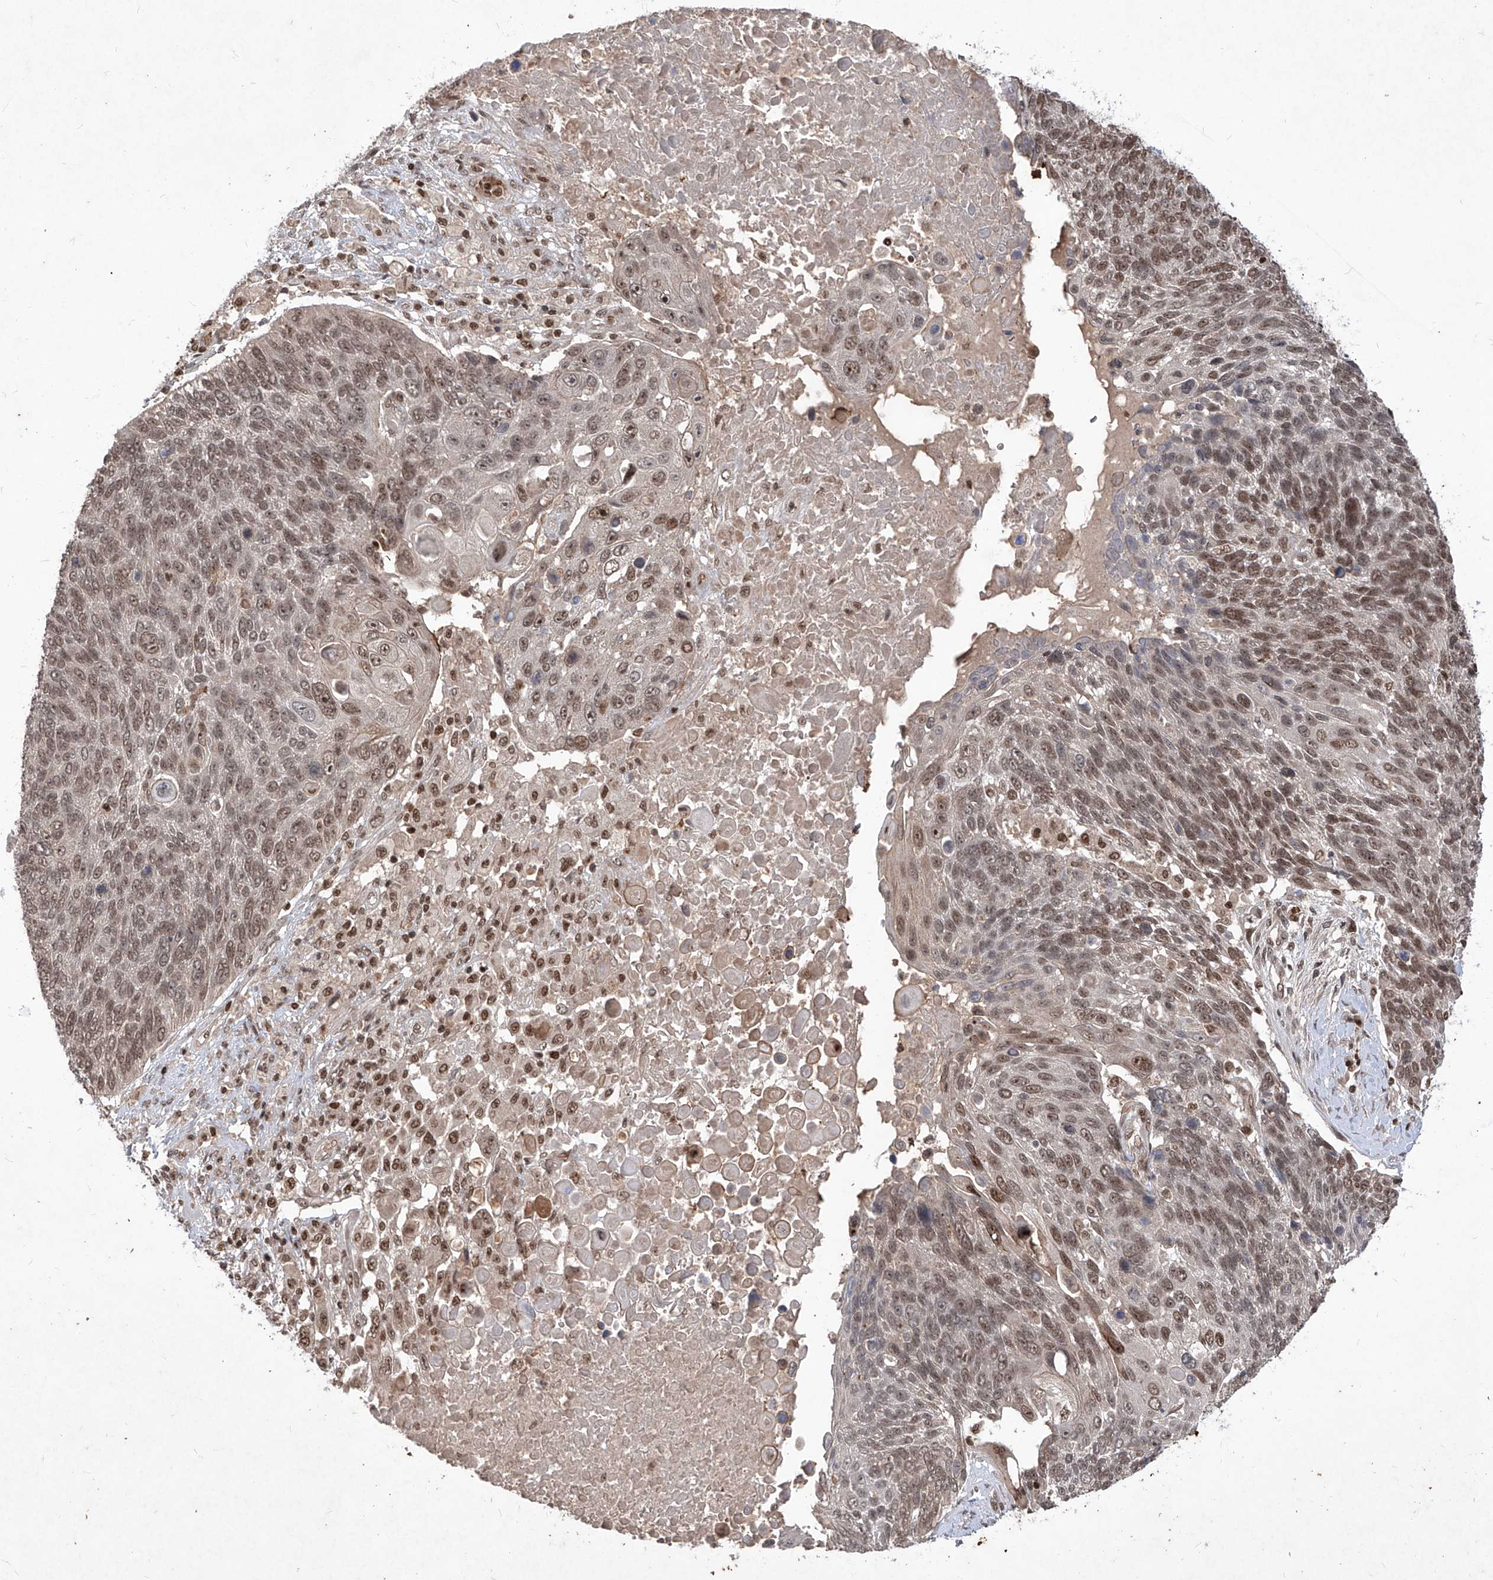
{"staining": {"intensity": "moderate", "quantity": ">75%", "location": "nuclear"}, "tissue": "lung cancer", "cell_type": "Tumor cells", "image_type": "cancer", "snomed": [{"axis": "morphology", "description": "Squamous cell carcinoma, NOS"}, {"axis": "topography", "description": "Lung"}], "caption": "High-magnification brightfield microscopy of squamous cell carcinoma (lung) stained with DAB (brown) and counterstained with hematoxylin (blue). tumor cells exhibit moderate nuclear staining is appreciated in about>75% of cells.", "gene": "IRF2", "patient": {"sex": "male", "age": 66}}